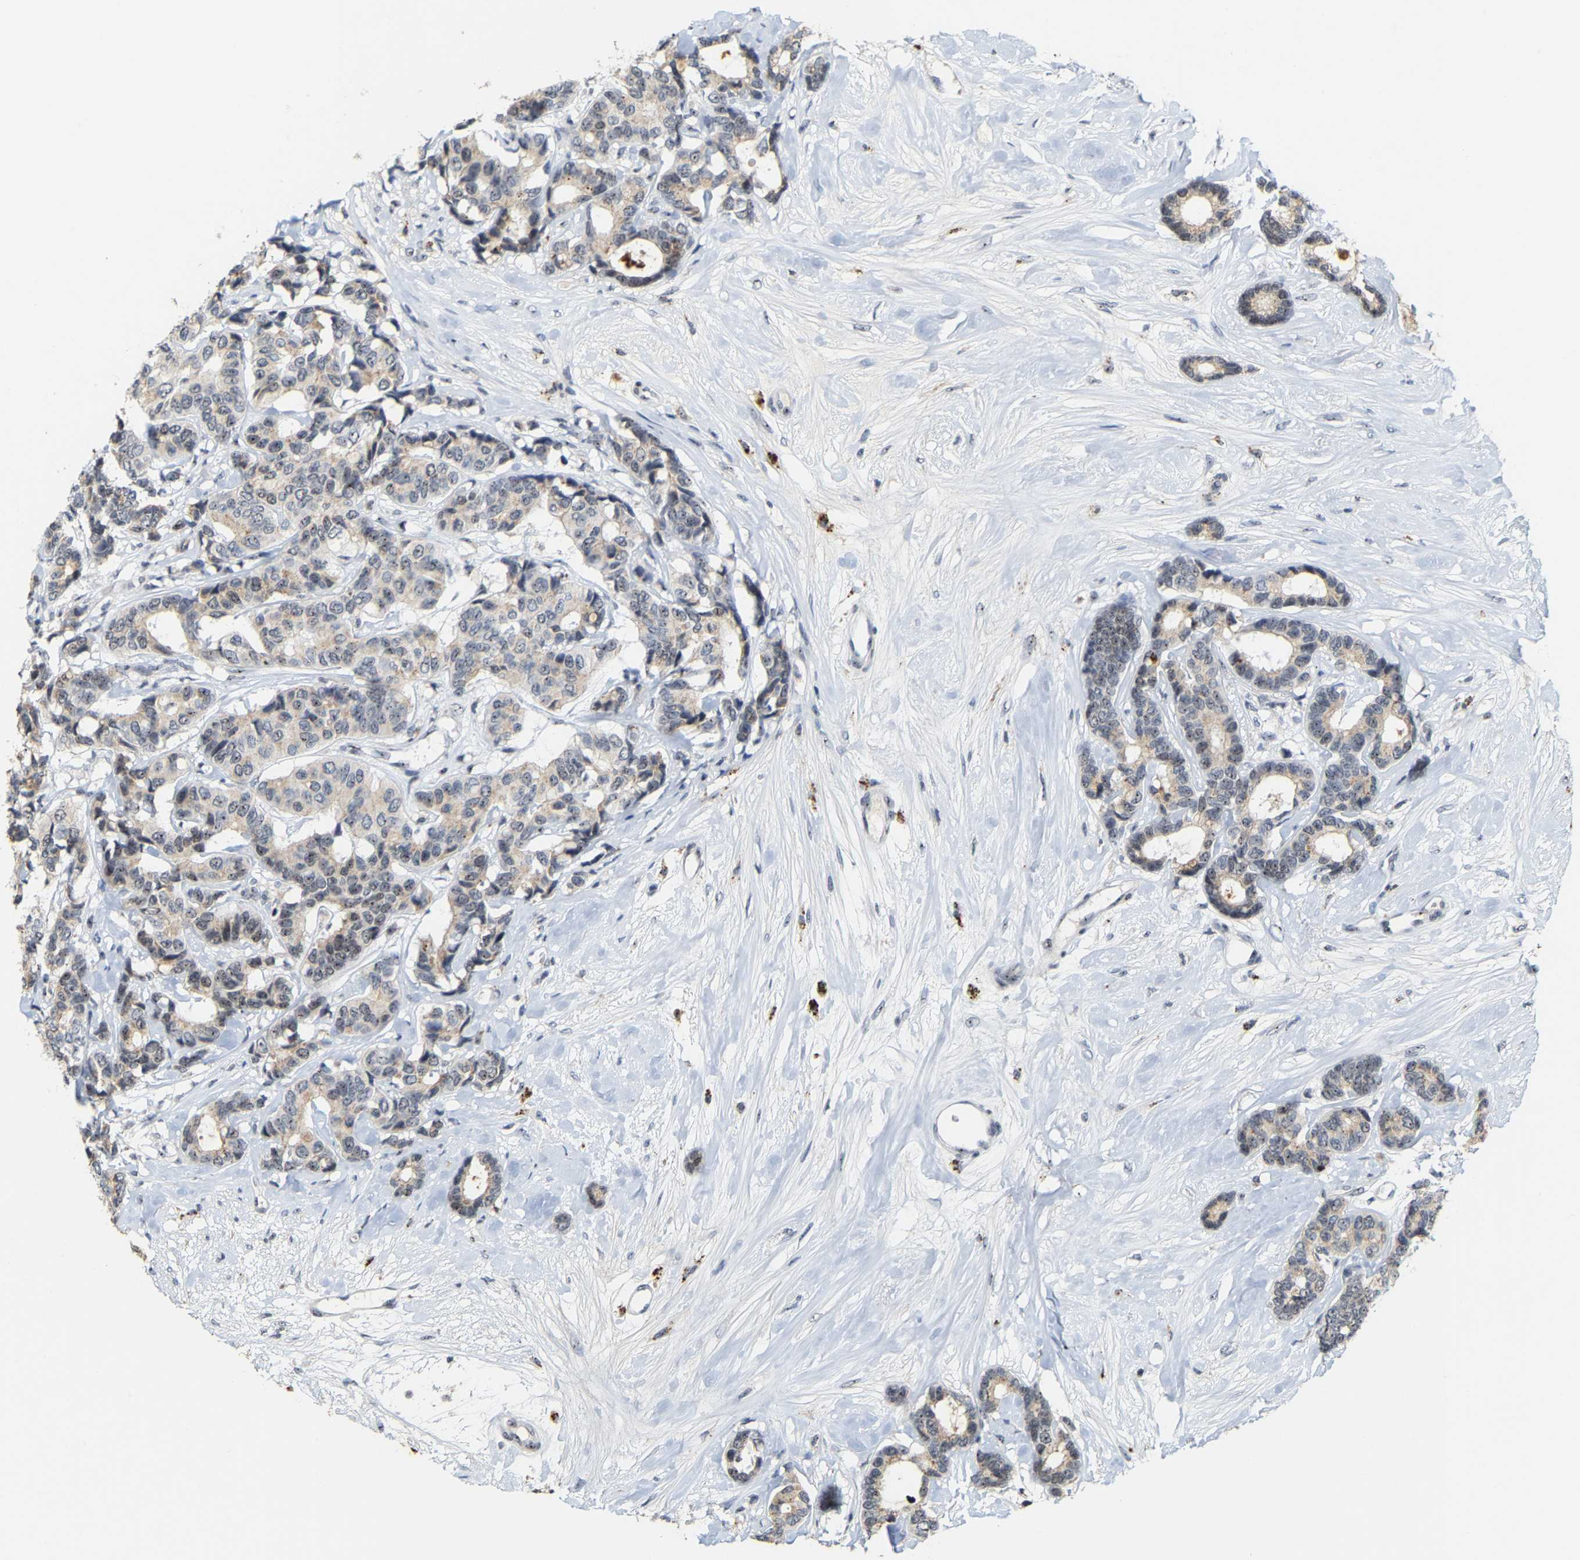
{"staining": {"intensity": "weak", "quantity": "25%-75%", "location": "cytoplasmic/membranous"}, "tissue": "breast cancer", "cell_type": "Tumor cells", "image_type": "cancer", "snomed": [{"axis": "morphology", "description": "Duct carcinoma"}, {"axis": "topography", "description": "Breast"}], "caption": "Protein expression analysis of breast cancer shows weak cytoplasmic/membranous staining in approximately 25%-75% of tumor cells.", "gene": "NOP58", "patient": {"sex": "female", "age": 87}}